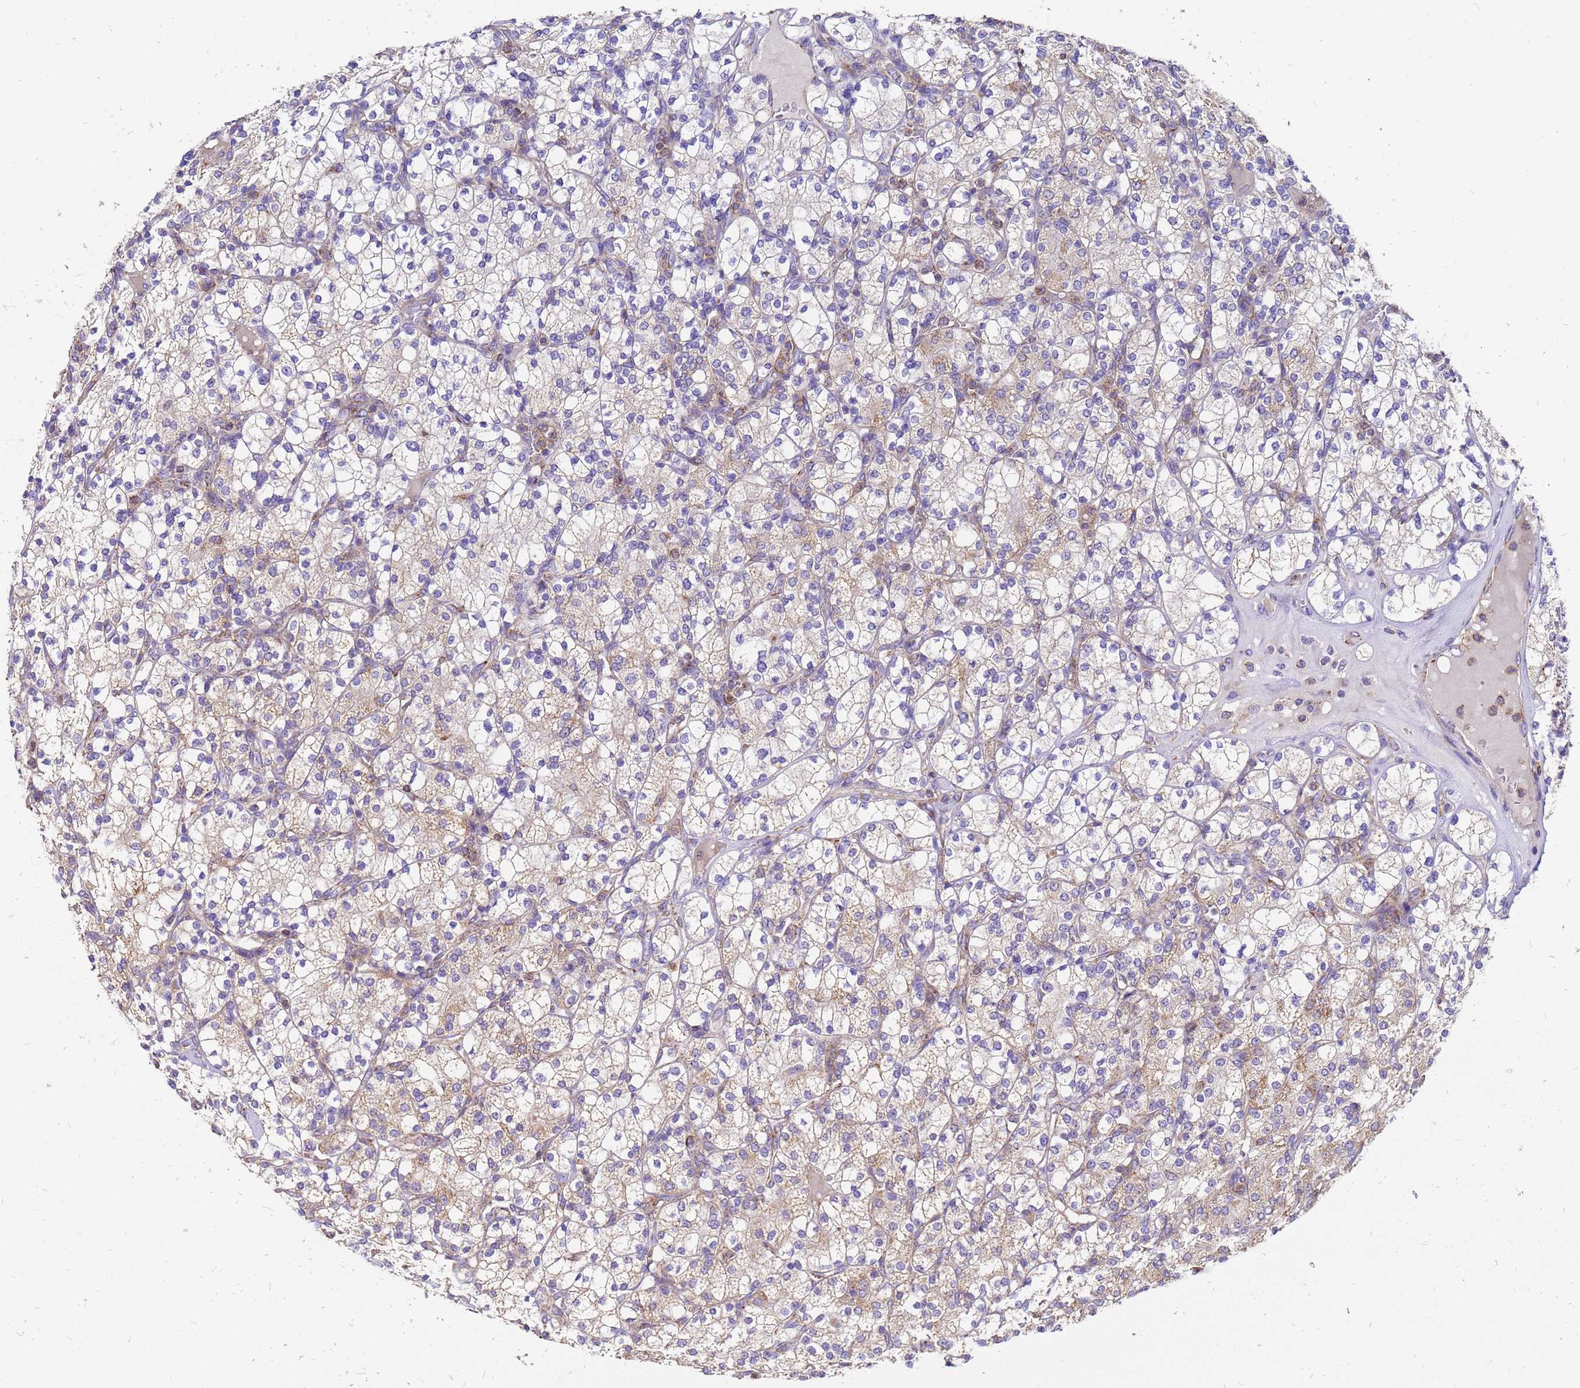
{"staining": {"intensity": "weak", "quantity": "25%-75%", "location": "cytoplasmic/membranous"}, "tissue": "renal cancer", "cell_type": "Tumor cells", "image_type": "cancer", "snomed": [{"axis": "morphology", "description": "Adenocarcinoma, NOS"}, {"axis": "topography", "description": "Kidney"}], "caption": "Protein analysis of renal cancer (adenocarcinoma) tissue demonstrates weak cytoplasmic/membranous expression in approximately 25%-75% of tumor cells.", "gene": "MRPS26", "patient": {"sex": "male", "age": 77}}